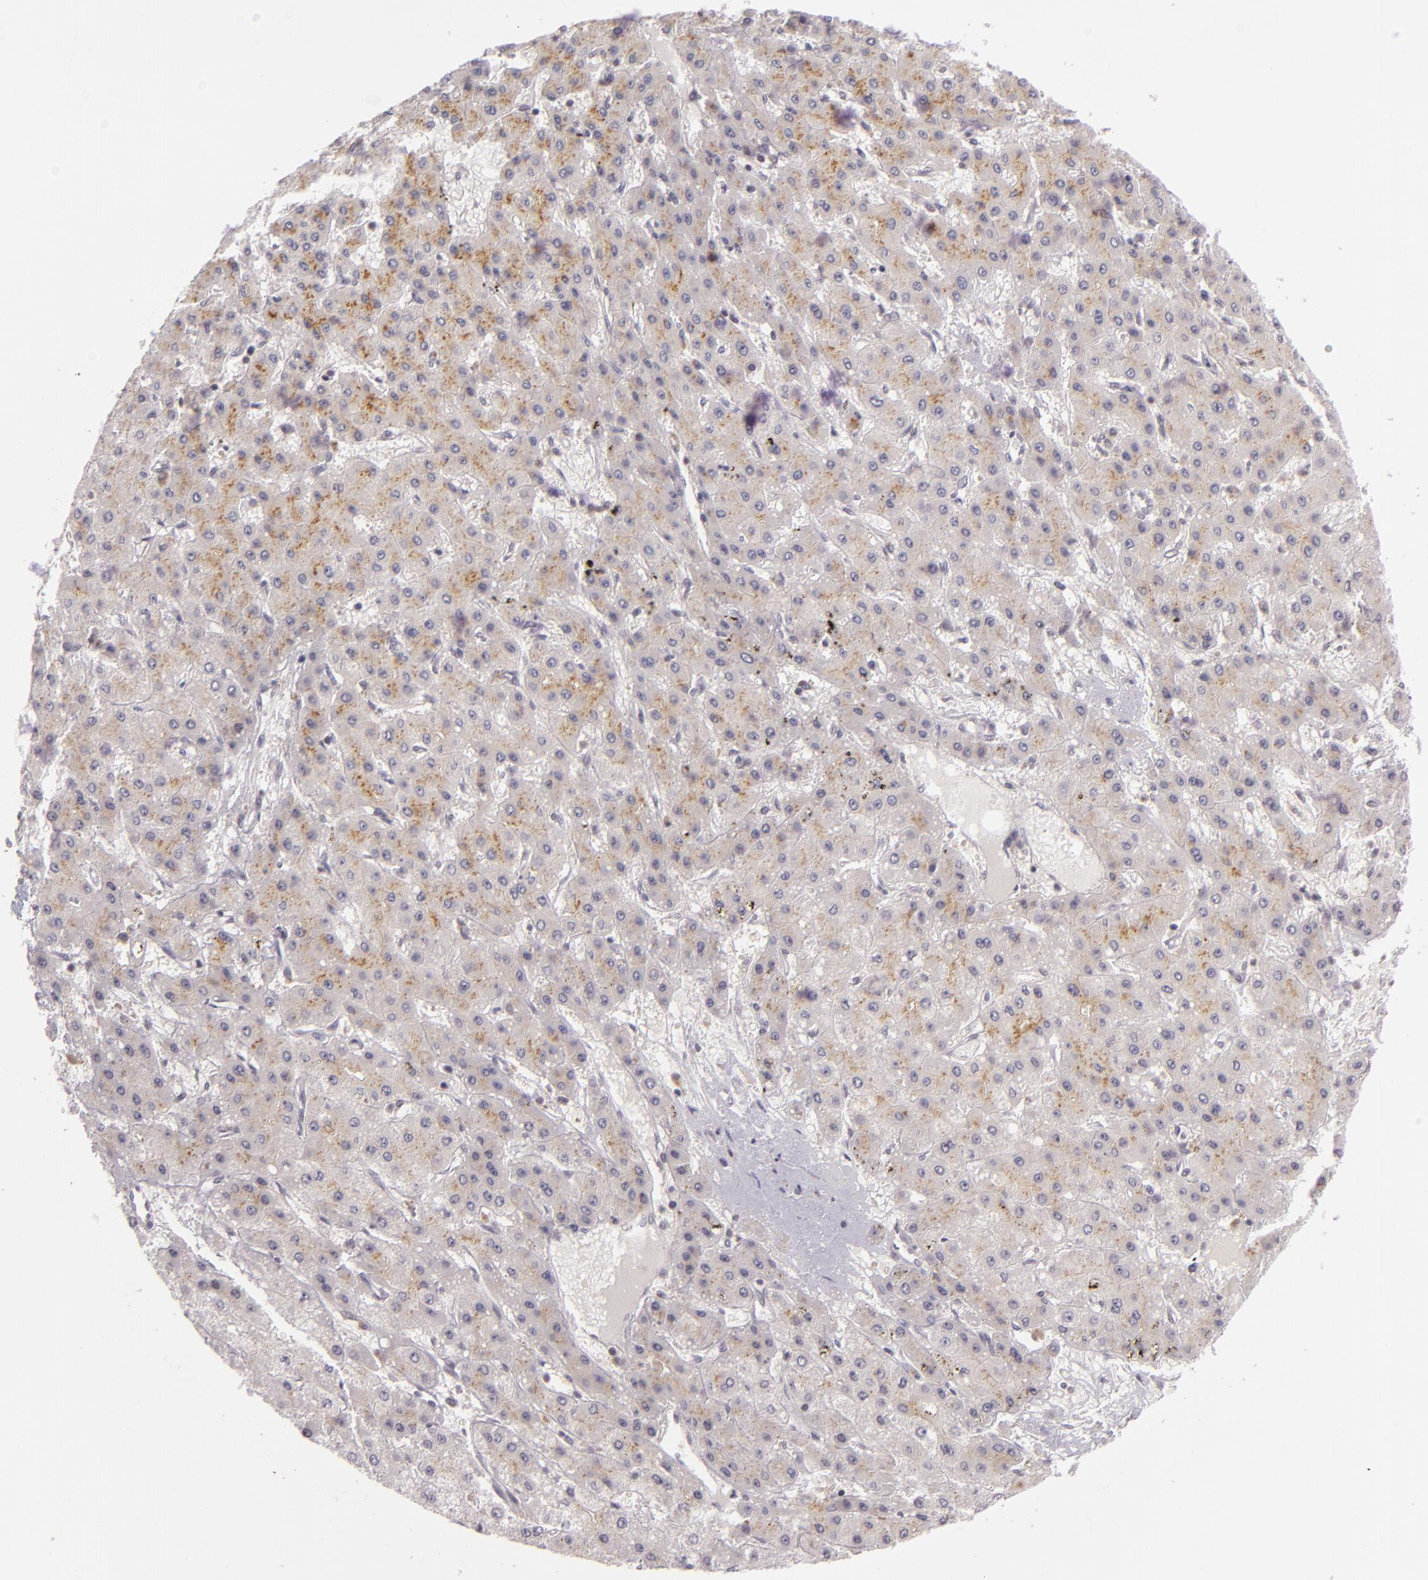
{"staining": {"intensity": "weak", "quantity": ">75%", "location": "cytoplasmic/membranous"}, "tissue": "liver cancer", "cell_type": "Tumor cells", "image_type": "cancer", "snomed": [{"axis": "morphology", "description": "Carcinoma, Hepatocellular, NOS"}, {"axis": "topography", "description": "Liver"}], "caption": "Weak cytoplasmic/membranous positivity for a protein is present in approximately >75% of tumor cells of liver cancer using IHC.", "gene": "ZFX", "patient": {"sex": "female", "age": 52}}